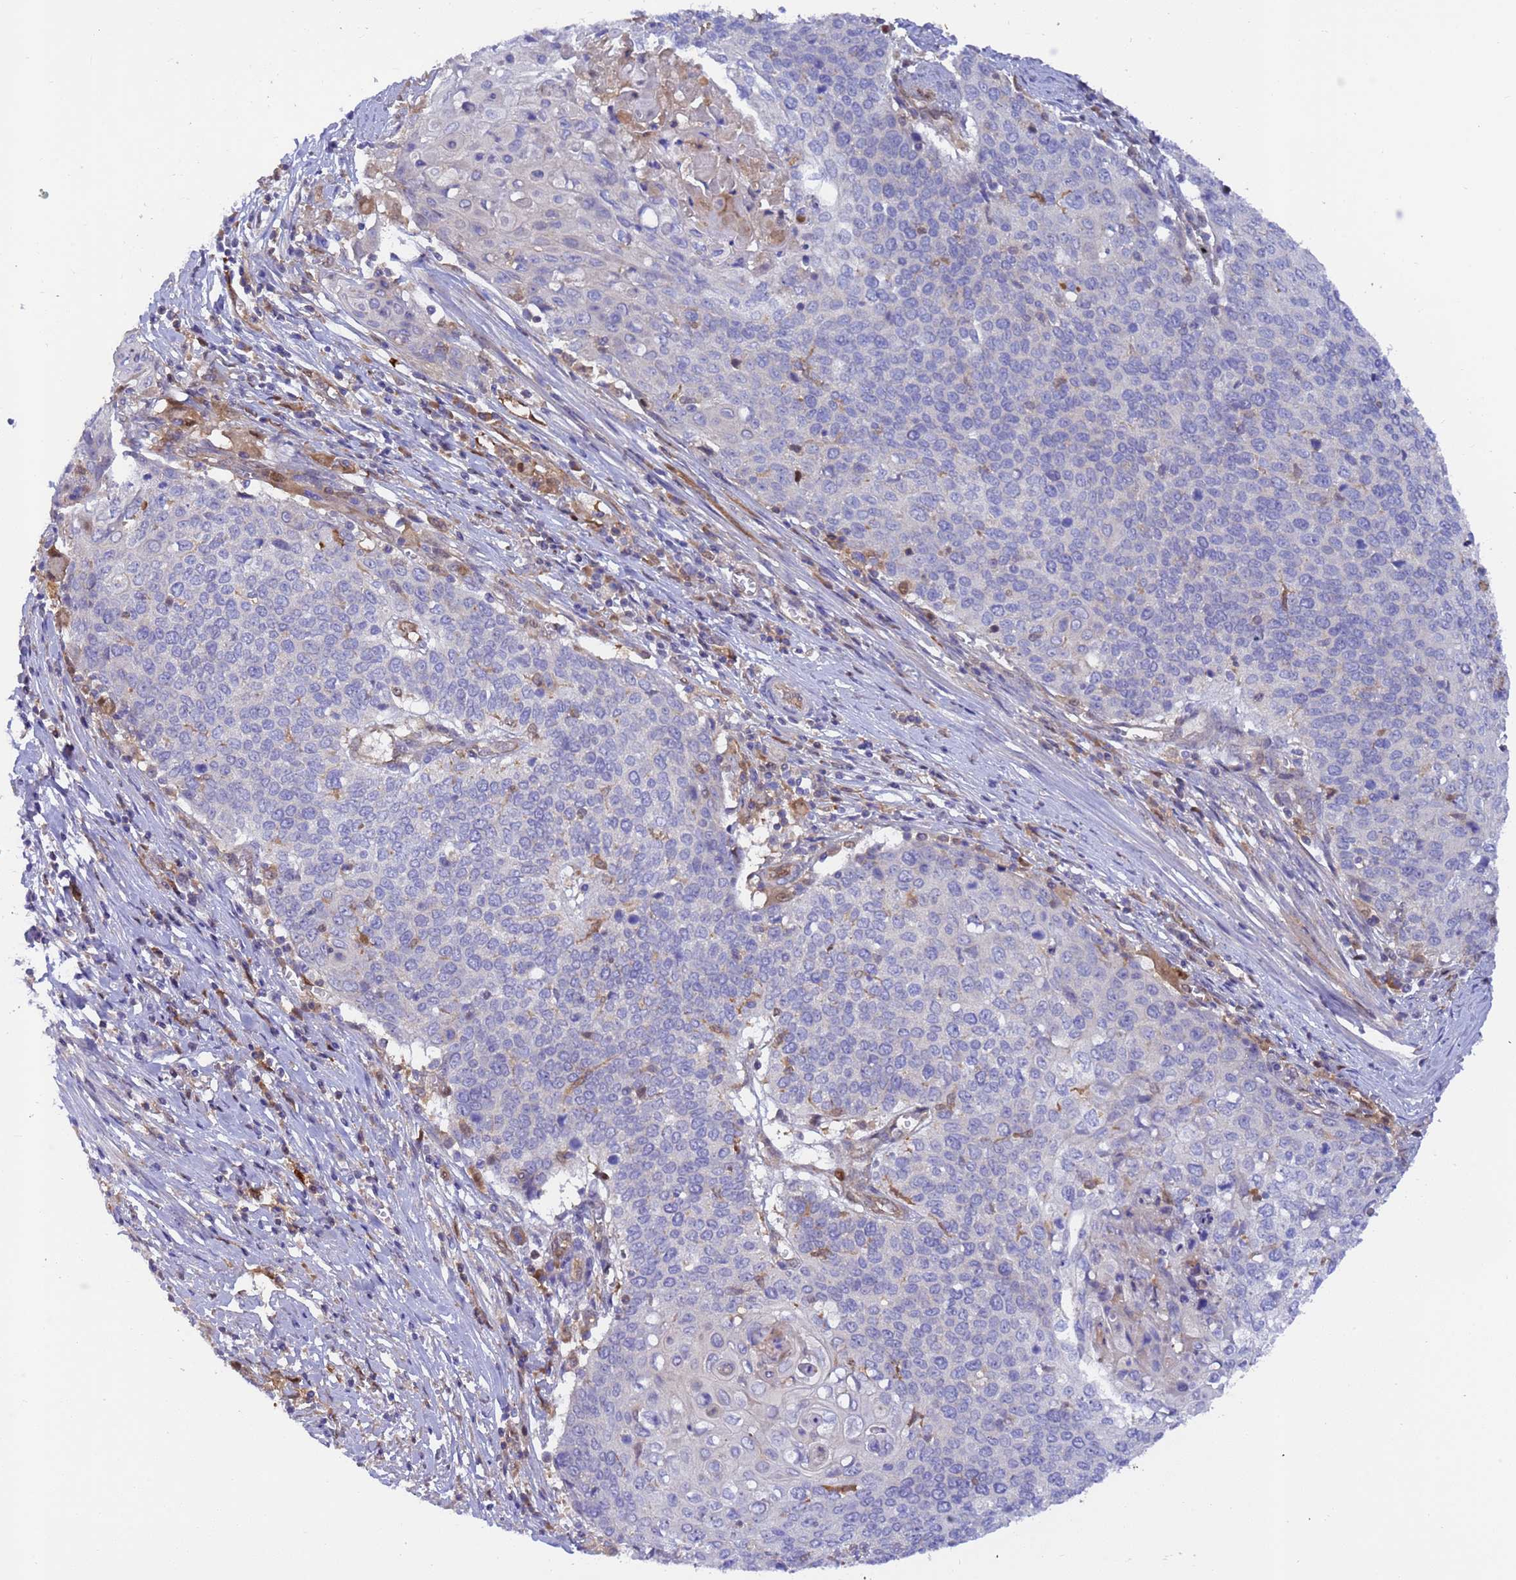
{"staining": {"intensity": "negative", "quantity": "none", "location": "none"}, "tissue": "cervical cancer", "cell_type": "Tumor cells", "image_type": "cancer", "snomed": [{"axis": "morphology", "description": "Squamous cell carcinoma, NOS"}, {"axis": "topography", "description": "Cervix"}], "caption": "Tumor cells show no significant protein expression in cervical squamous cell carcinoma. (DAB immunohistochemistry (IHC) with hematoxylin counter stain).", "gene": "FOXRED1", "patient": {"sex": "female", "age": 39}}